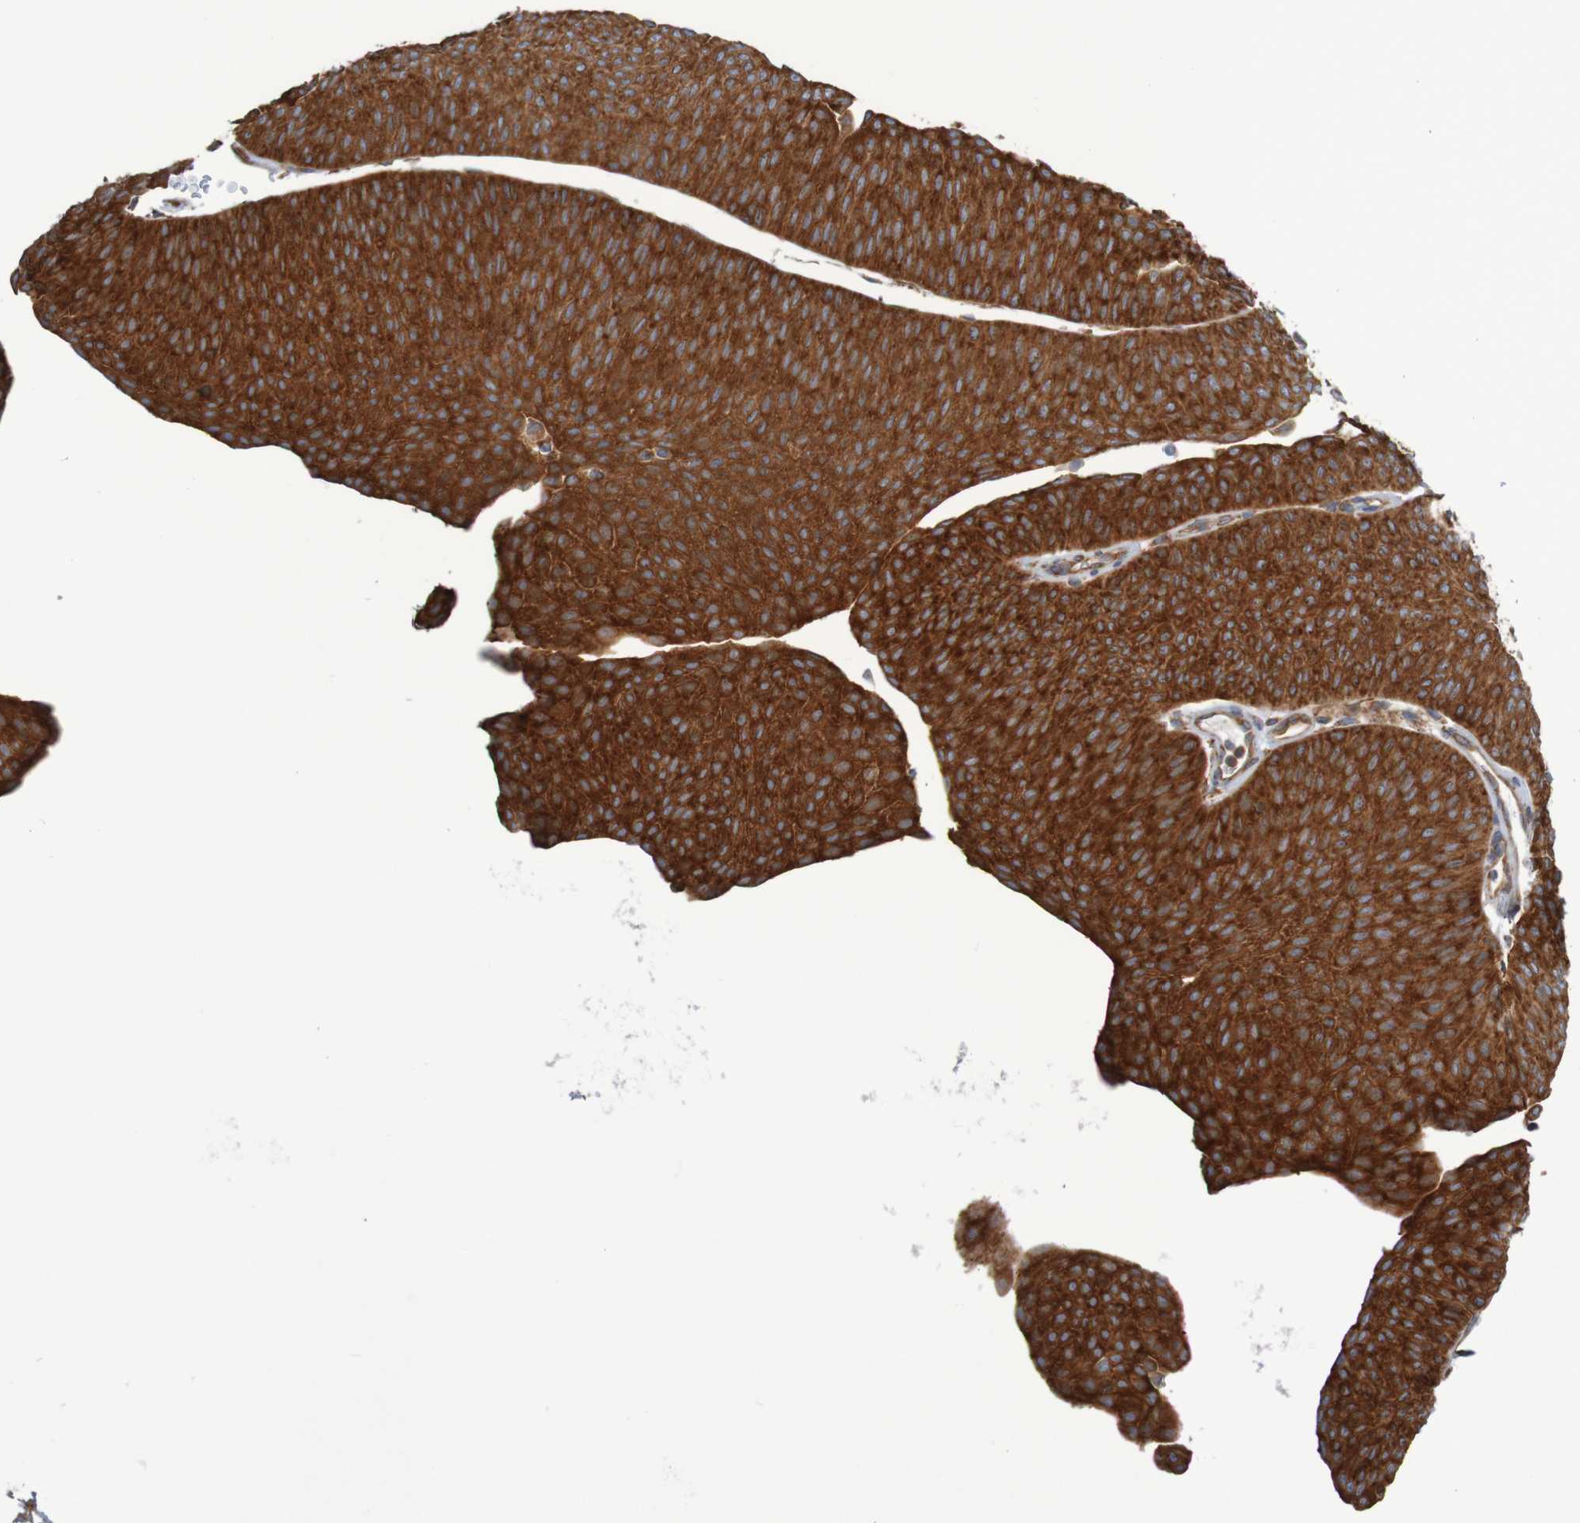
{"staining": {"intensity": "strong", "quantity": ">75%", "location": "cytoplasmic/membranous"}, "tissue": "urothelial cancer", "cell_type": "Tumor cells", "image_type": "cancer", "snomed": [{"axis": "morphology", "description": "Urothelial carcinoma, Low grade"}, {"axis": "topography", "description": "Urinary bladder"}], "caption": "A micrograph showing strong cytoplasmic/membranous positivity in approximately >75% of tumor cells in urothelial cancer, as visualized by brown immunohistochemical staining.", "gene": "LRRC47", "patient": {"sex": "female", "age": 60}}